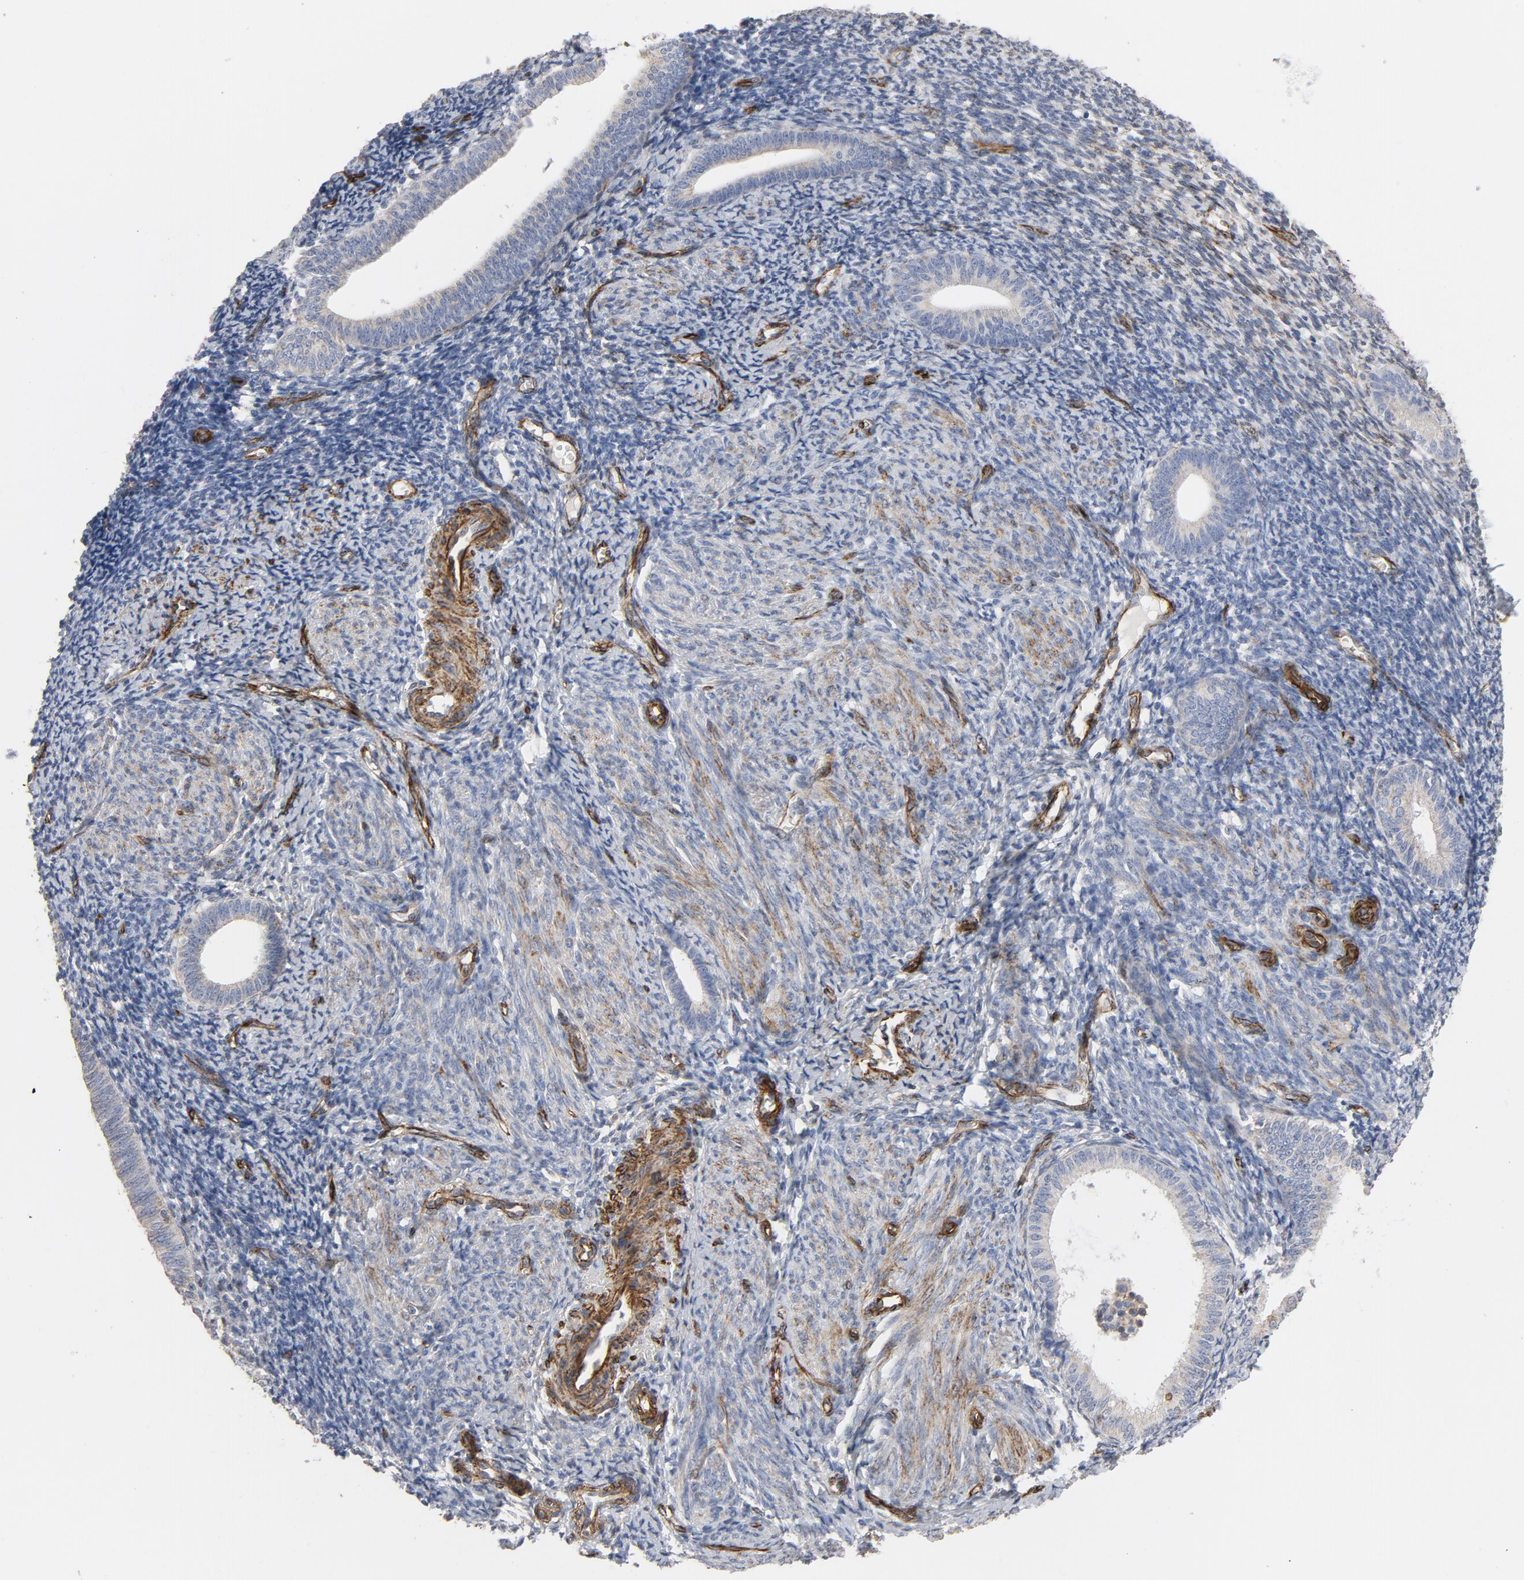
{"staining": {"intensity": "strong", "quantity": ">75%", "location": "cytoplasmic/membranous"}, "tissue": "endometrium", "cell_type": "Cells in endometrial stroma", "image_type": "normal", "snomed": [{"axis": "morphology", "description": "Normal tissue, NOS"}, {"axis": "topography", "description": "Endometrium"}], "caption": "Protein analysis of normal endometrium exhibits strong cytoplasmic/membranous expression in approximately >75% of cells in endometrial stroma.", "gene": "GNG2", "patient": {"sex": "female", "age": 57}}